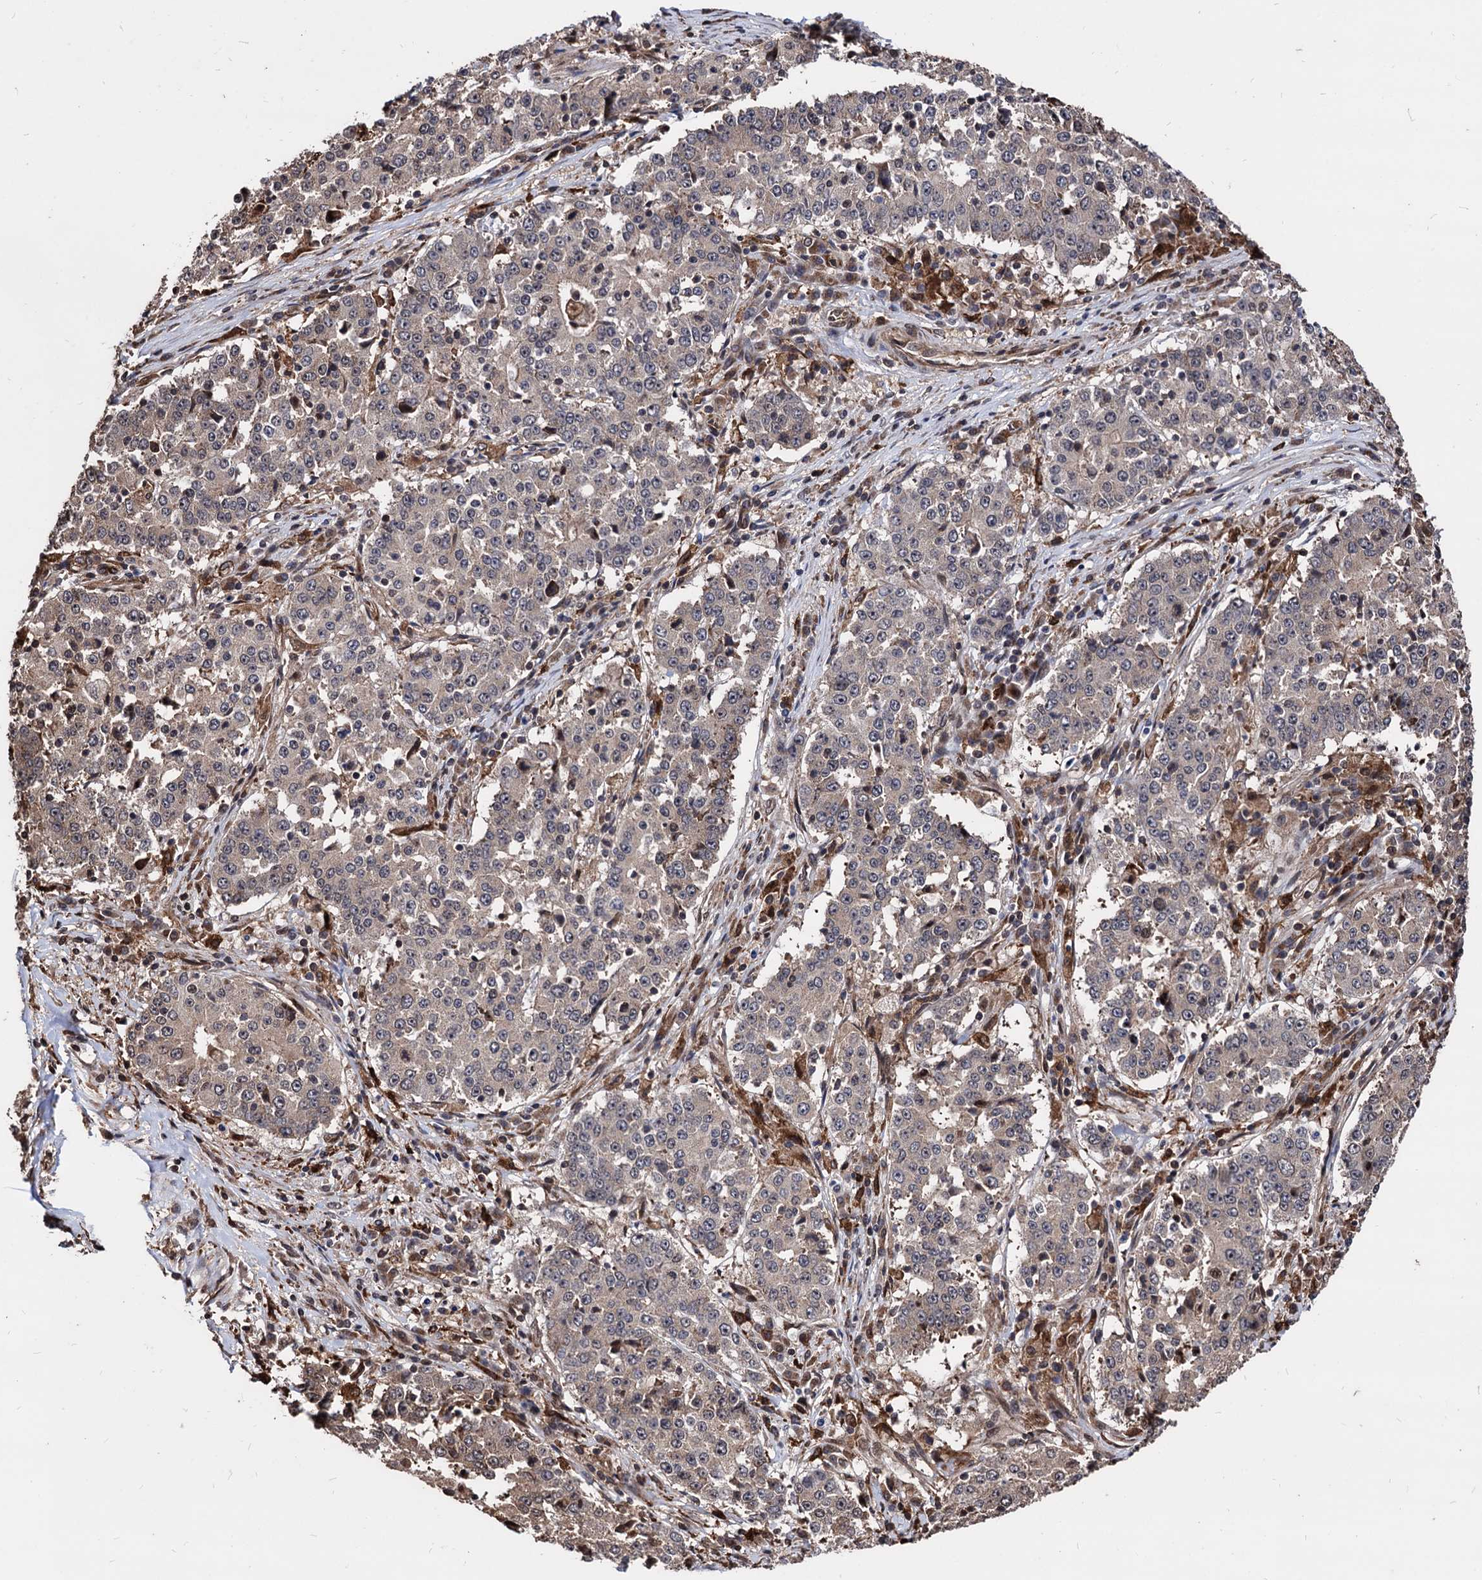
{"staining": {"intensity": "negative", "quantity": "none", "location": "none"}, "tissue": "stomach cancer", "cell_type": "Tumor cells", "image_type": "cancer", "snomed": [{"axis": "morphology", "description": "Adenocarcinoma, NOS"}, {"axis": "topography", "description": "Stomach"}], "caption": "Adenocarcinoma (stomach) was stained to show a protein in brown. There is no significant staining in tumor cells.", "gene": "ANKRD12", "patient": {"sex": "male", "age": 59}}